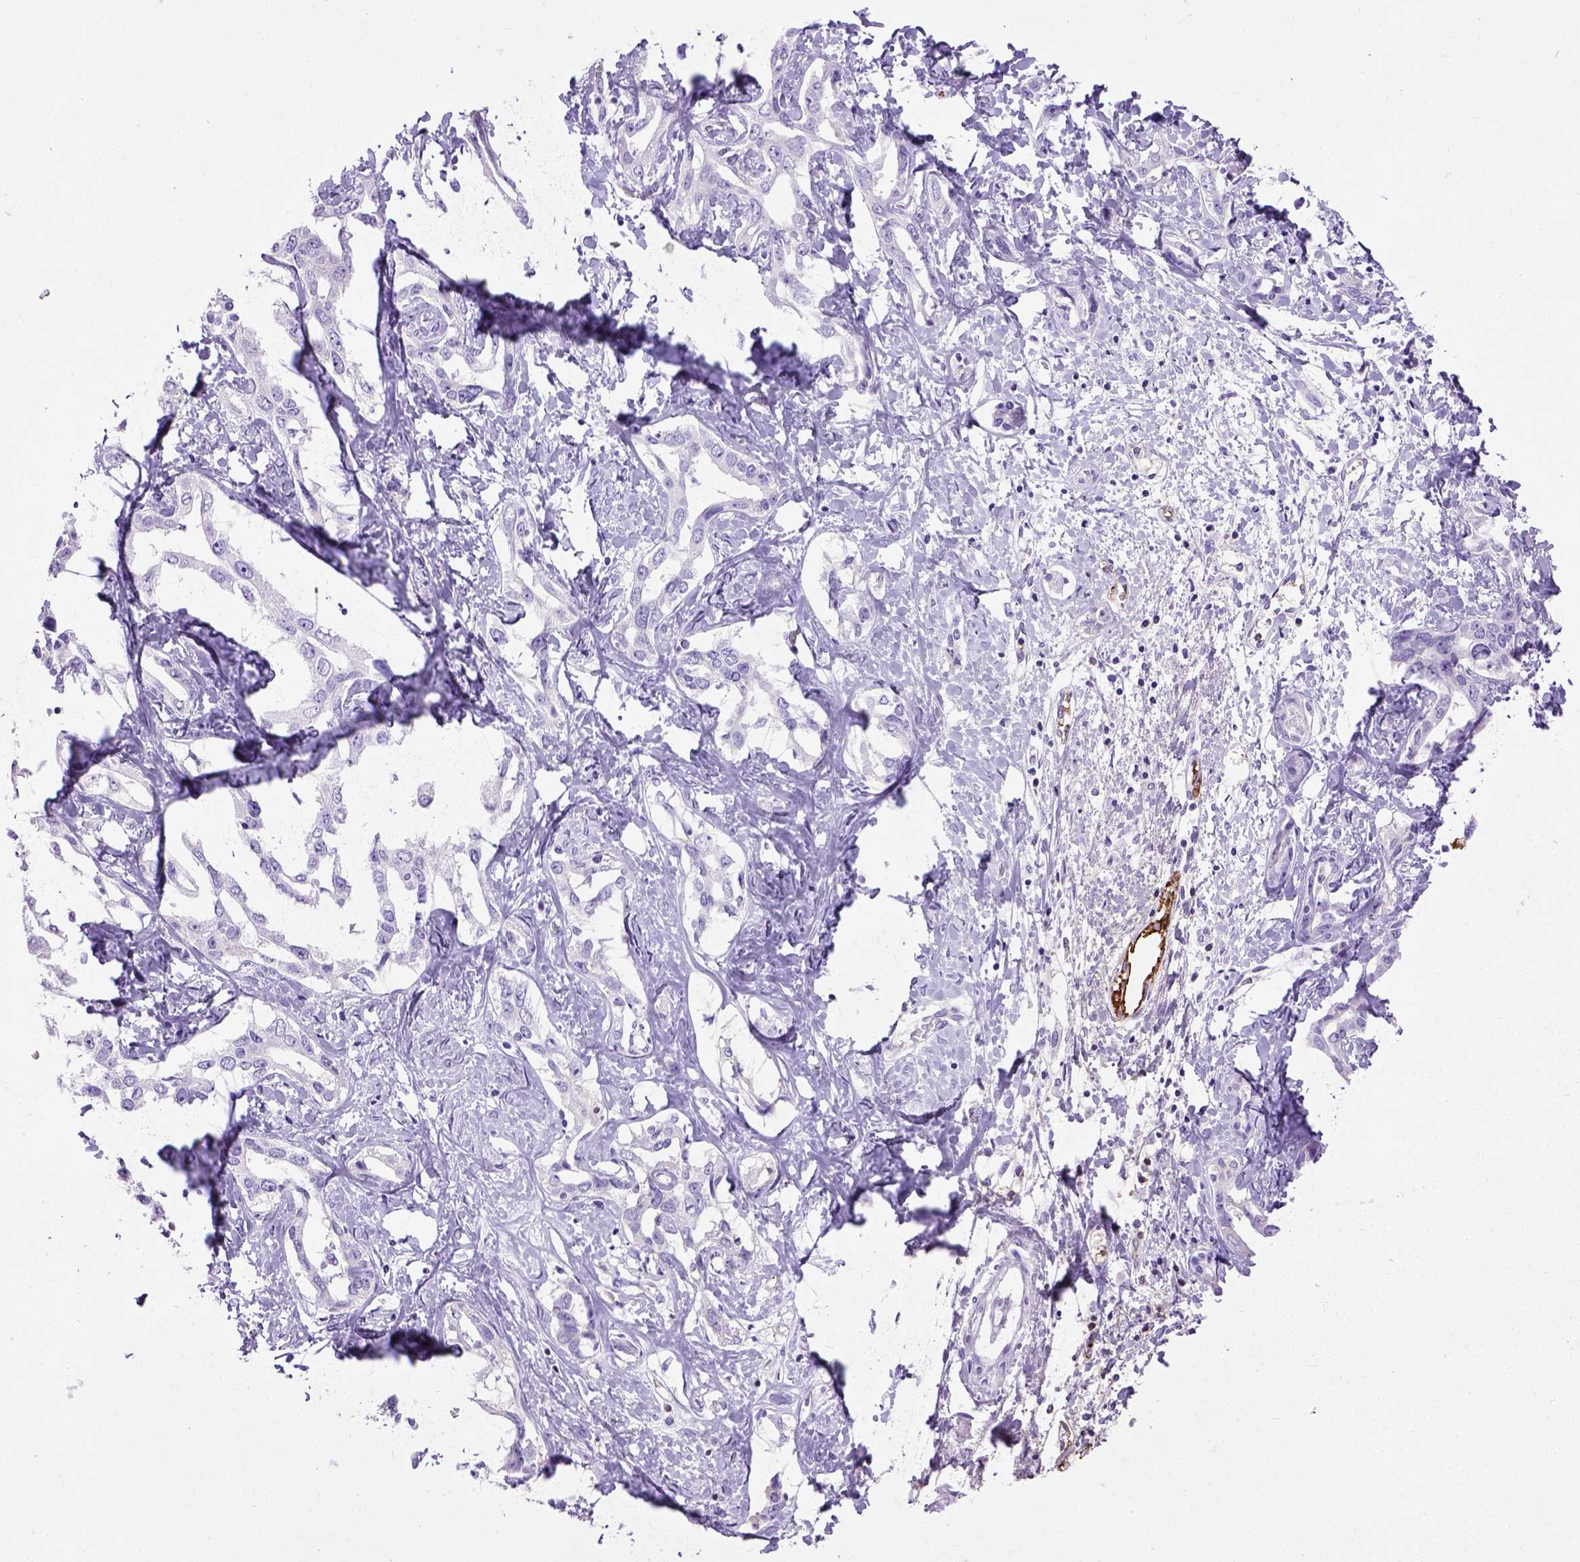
{"staining": {"intensity": "negative", "quantity": "none", "location": "none"}, "tissue": "liver cancer", "cell_type": "Tumor cells", "image_type": "cancer", "snomed": [{"axis": "morphology", "description": "Cholangiocarcinoma"}, {"axis": "topography", "description": "Liver"}], "caption": "This is an immunohistochemistry photomicrograph of liver cancer. There is no expression in tumor cells.", "gene": "ADAMTS8", "patient": {"sex": "male", "age": 59}}